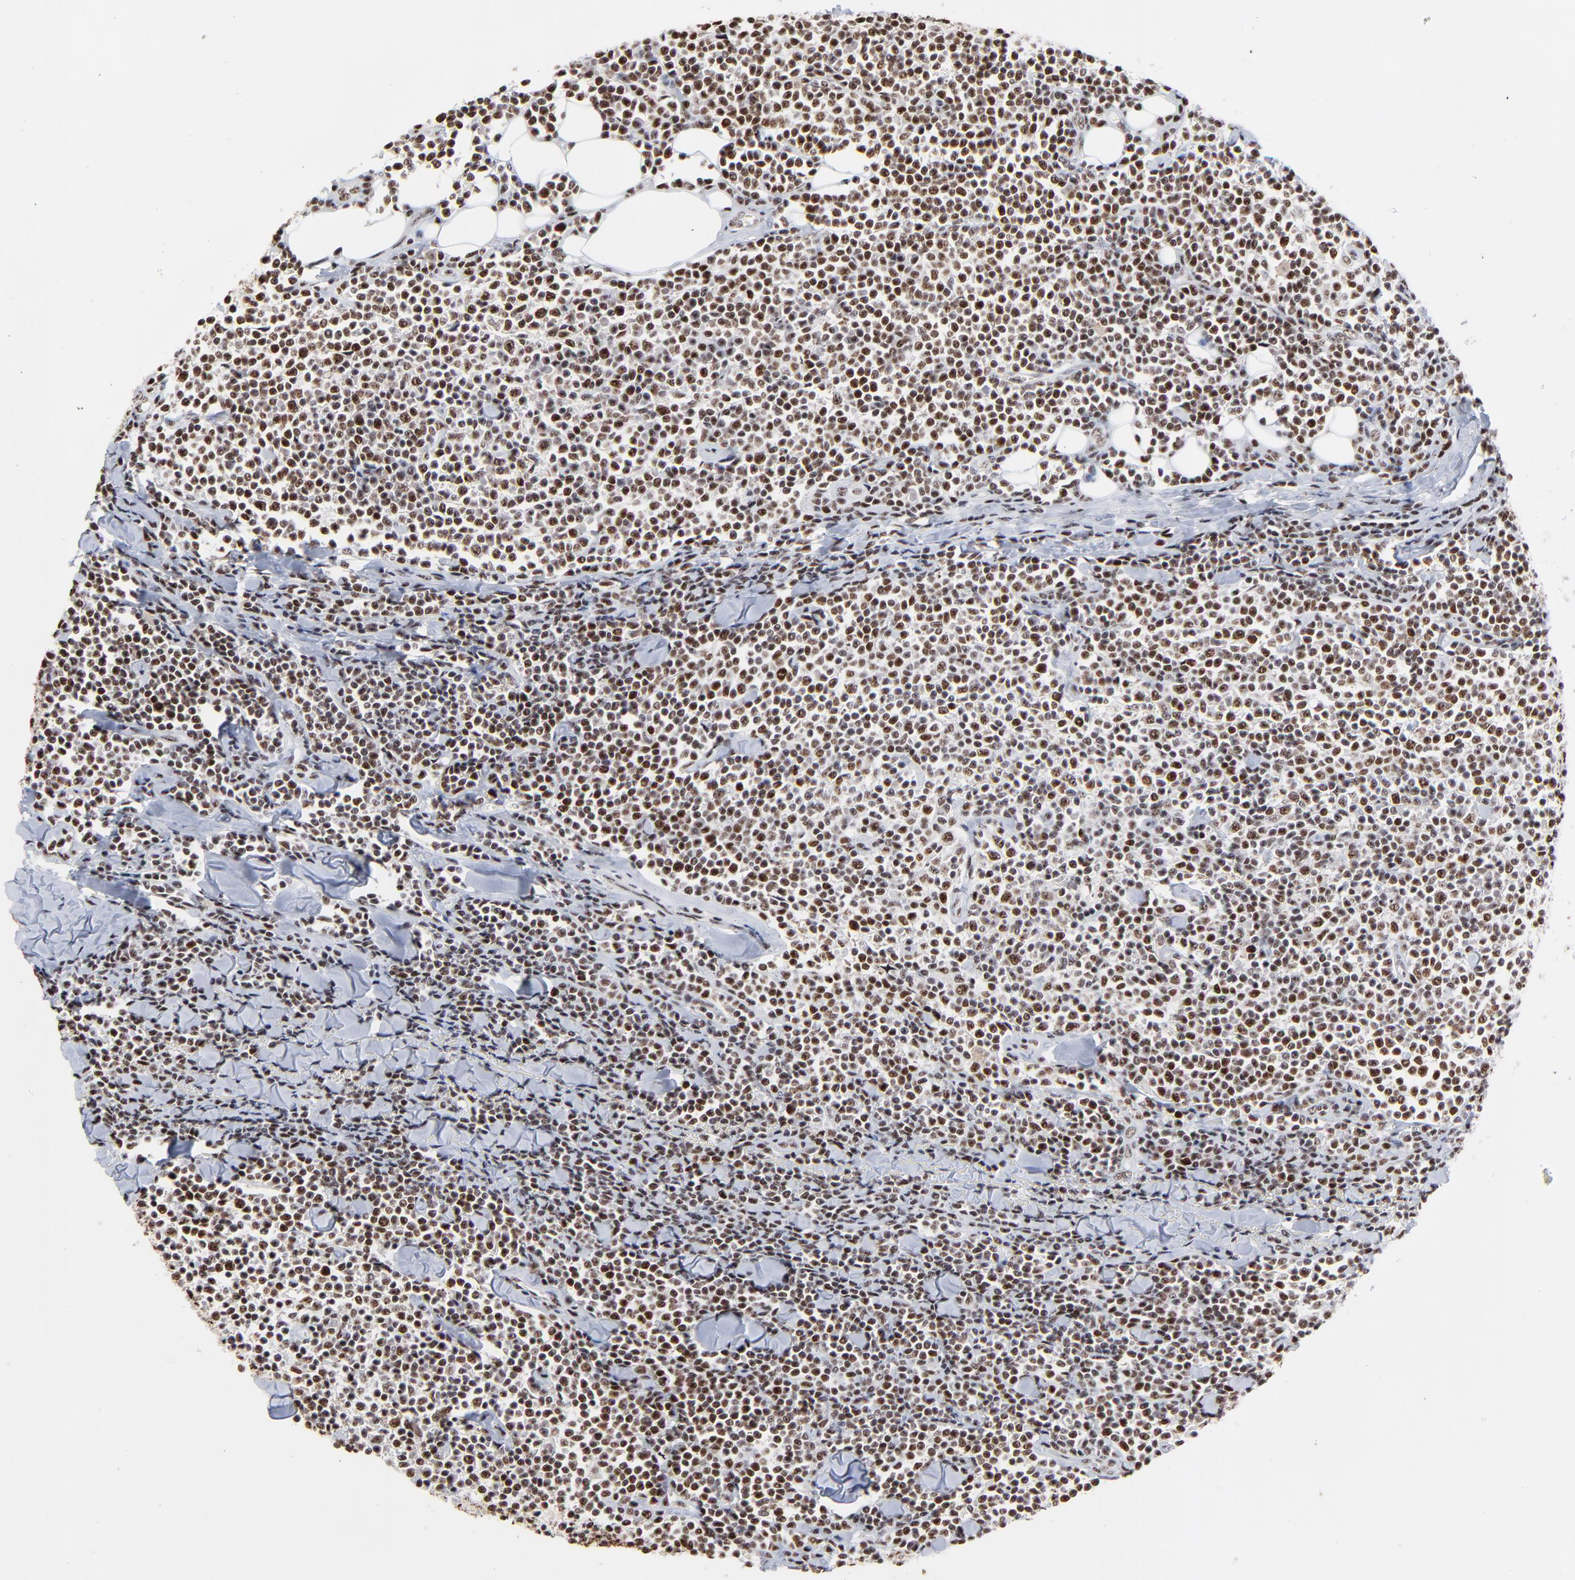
{"staining": {"intensity": "moderate", "quantity": ">75%", "location": "nuclear"}, "tissue": "lymphoma", "cell_type": "Tumor cells", "image_type": "cancer", "snomed": [{"axis": "morphology", "description": "Malignant lymphoma, non-Hodgkin's type, Low grade"}, {"axis": "topography", "description": "Soft tissue"}], "caption": "Protein analysis of malignant lymphoma, non-Hodgkin's type (low-grade) tissue exhibits moderate nuclear expression in about >75% of tumor cells.", "gene": "MBD4", "patient": {"sex": "male", "age": 92}}